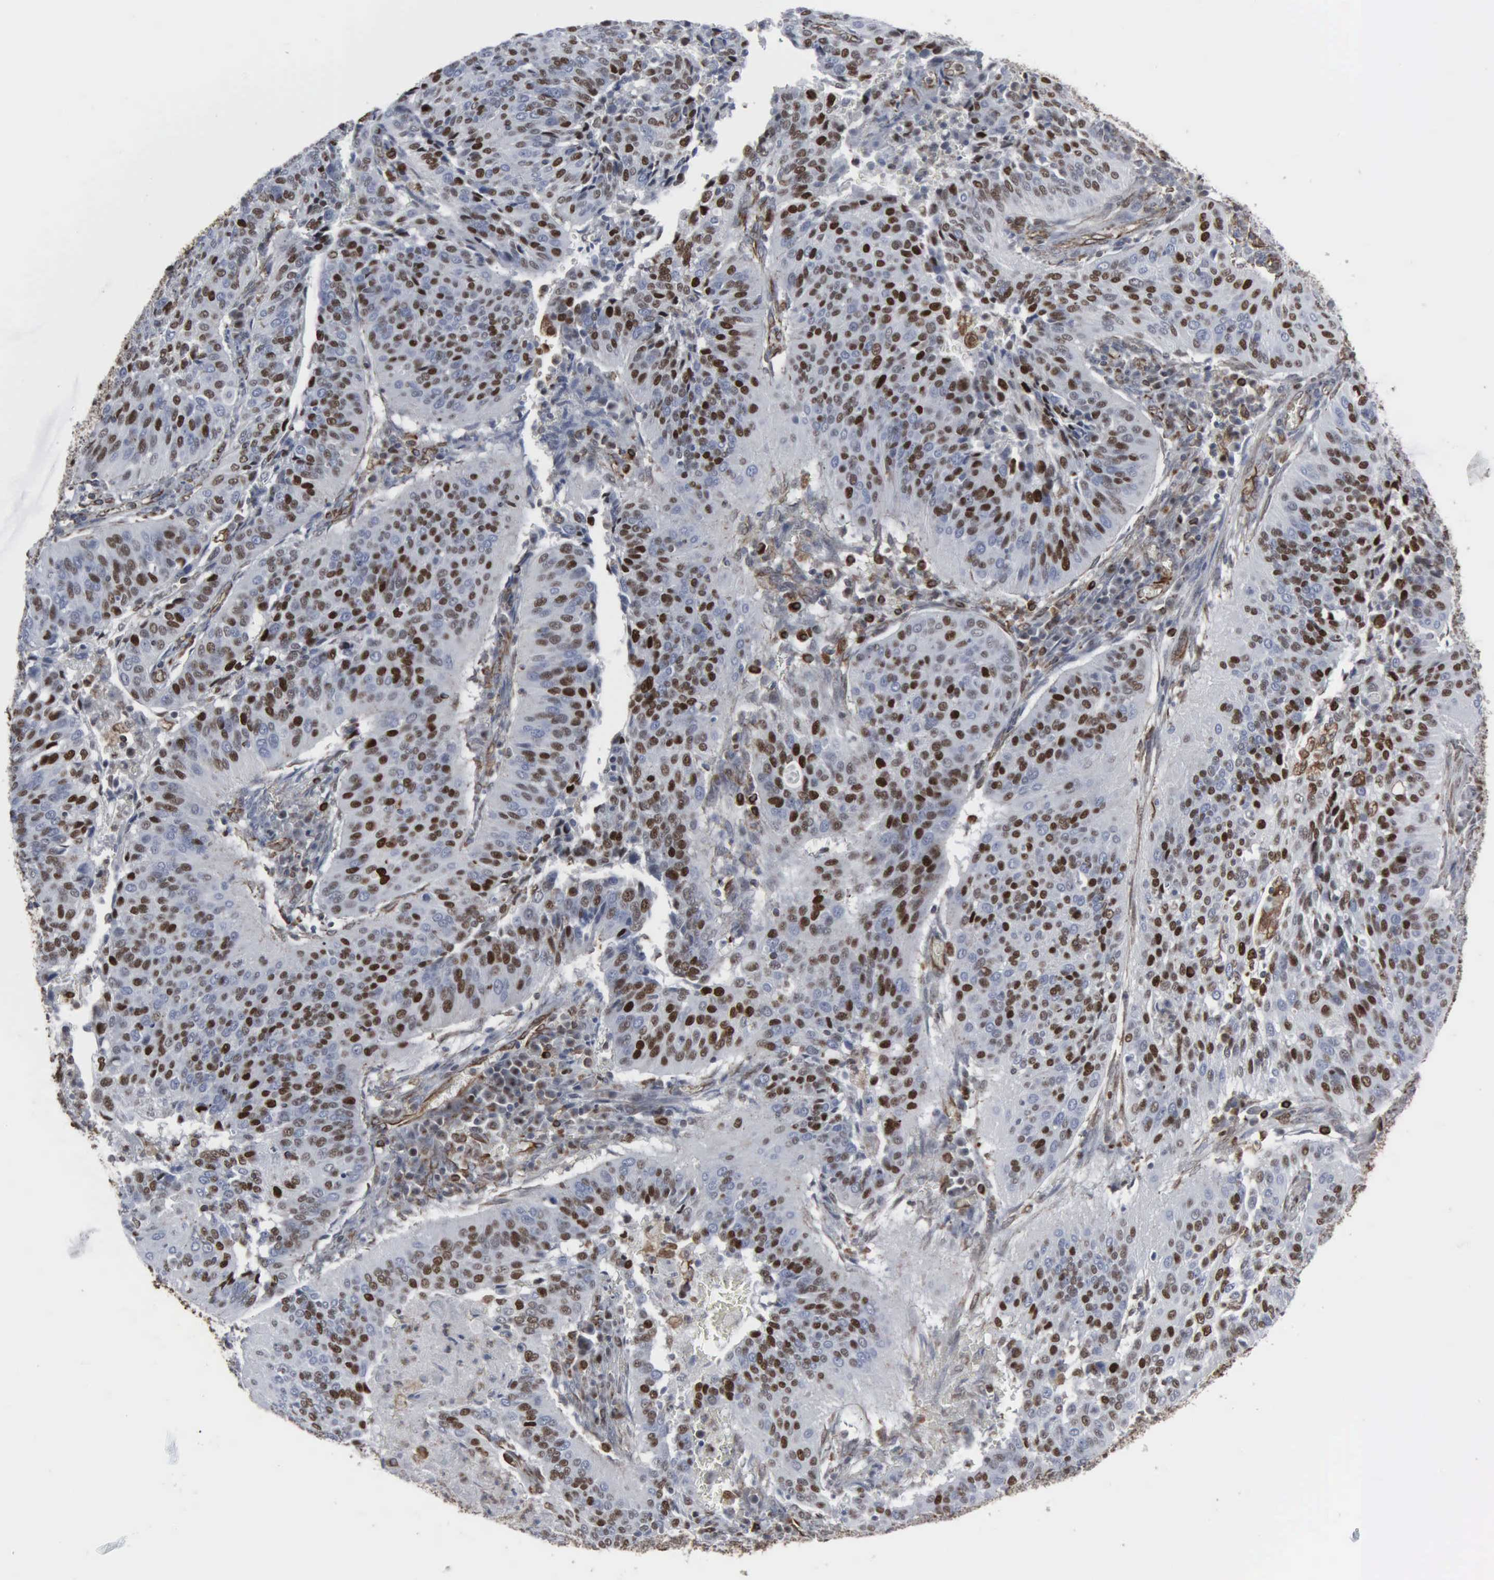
{"staining": {"intensity": "strong", "quantity": "25%-75%", "location": "nuclear"}, "tissue": "cervical cancer", "cell_type": "Tumor cells", "image_type": "cancer", "snomed": [{"axis": "morphology", "description": "Squamous cell carcinoma, NOS"}, {"axis": "topography", "description": "Cervix"}], "caption": "The histopathology image displays a brown stain indicating the presence of a protein in the nuclear of tumor cells in cervical cancer (squamous cell carcinoma). Using DAB (brown) and hematoxylin (blue) stains, captured at high magnification using brightfield microscopy.", "gene": "CCNE1", "patient": {"sex": "female", "age": 39}}